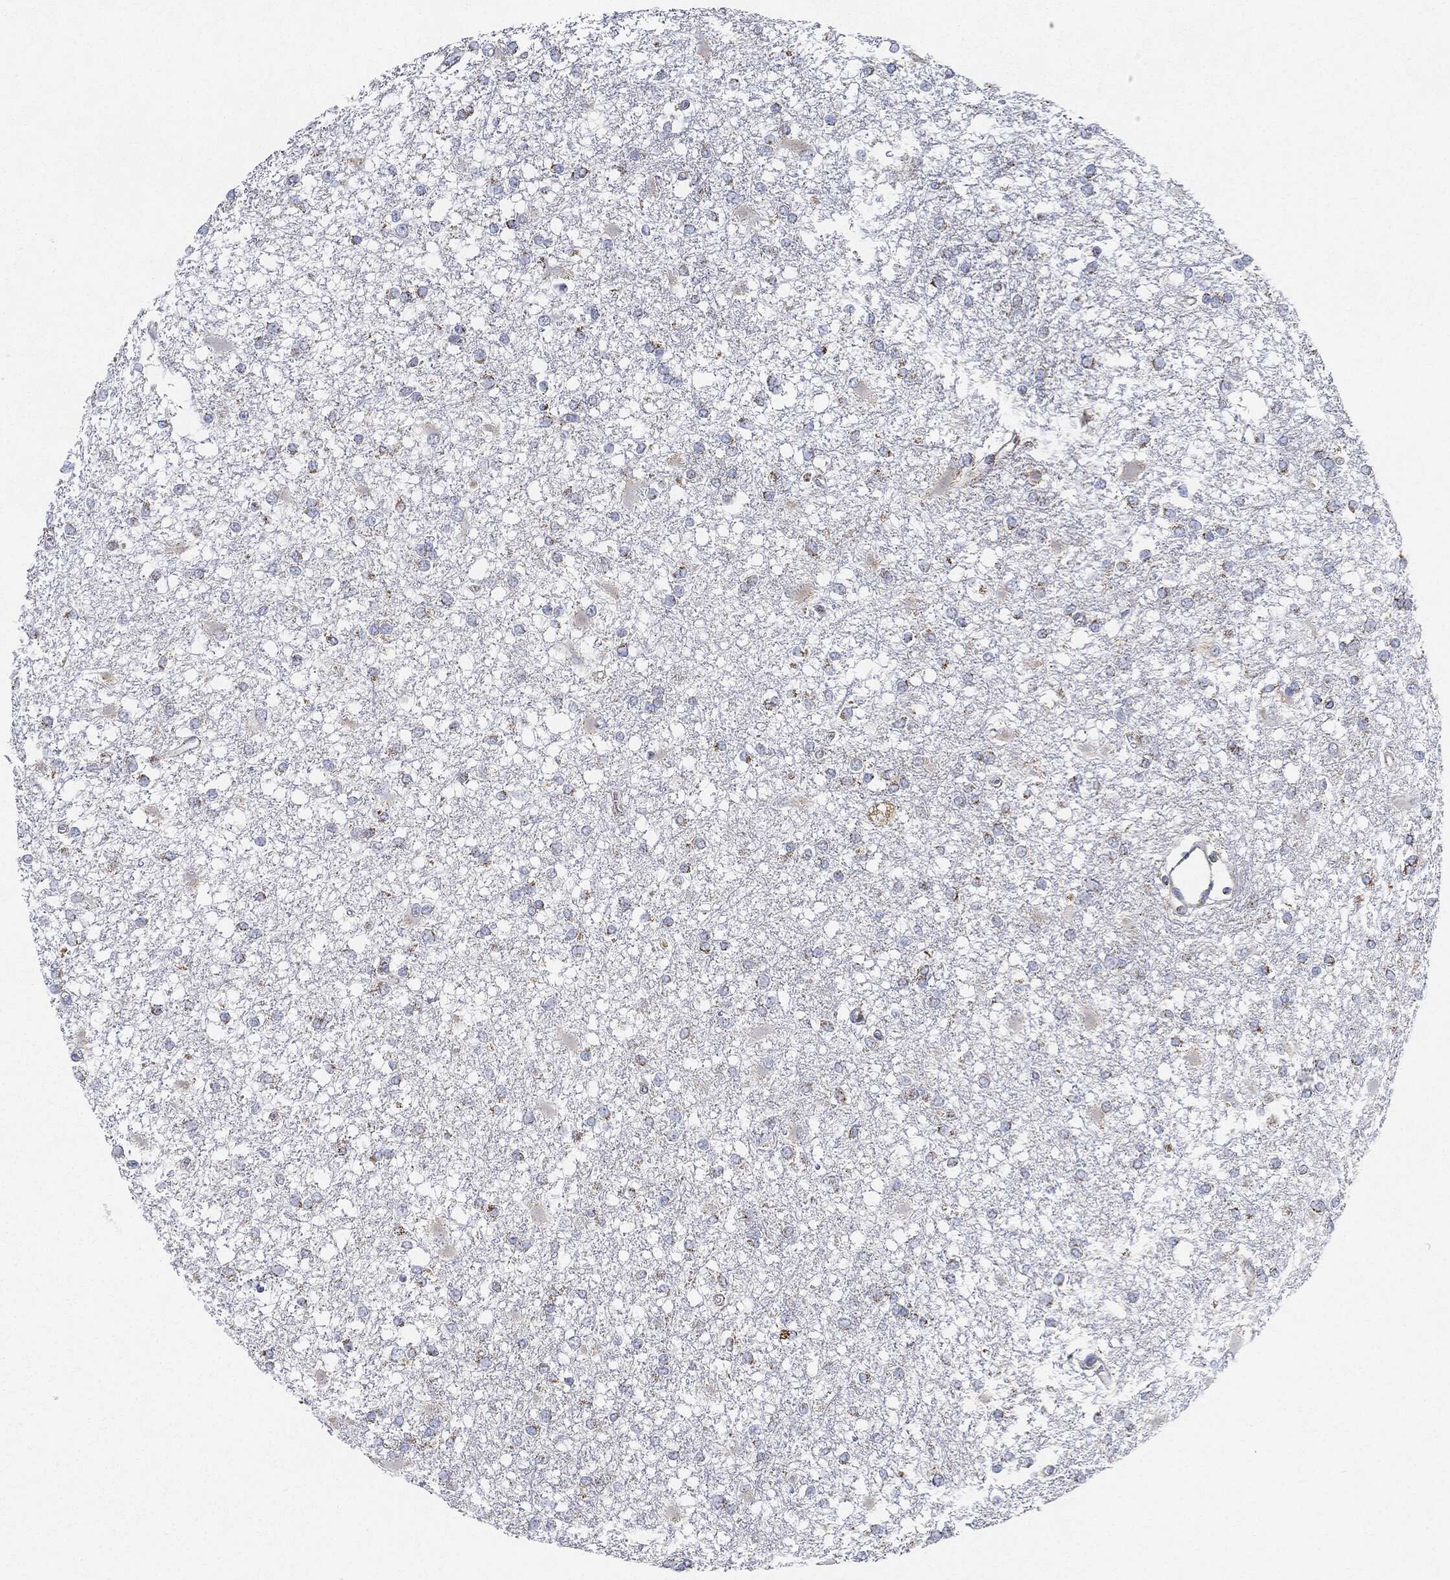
{"staining": {"intensity": "moderate", "quantity": "<25%", "location": "cytoplasmic/membranous"}, "tissue": "glioma", "cell_type": "Tumor cells", "image_type": "cancer", "snomed": [{"axis": "morphology", "description": "Glioma, malignant, High grade"}, {"axis": "topography", "description": "Cerebral cortex"}], "caption": "The immunohistochemical stain shows moderate cytoplasmic/membranous staining in tumor cells of malignant high-grade glioma tissue.", "gene": "CAPN15", "patient": {"sex": "male", "age": 79}}